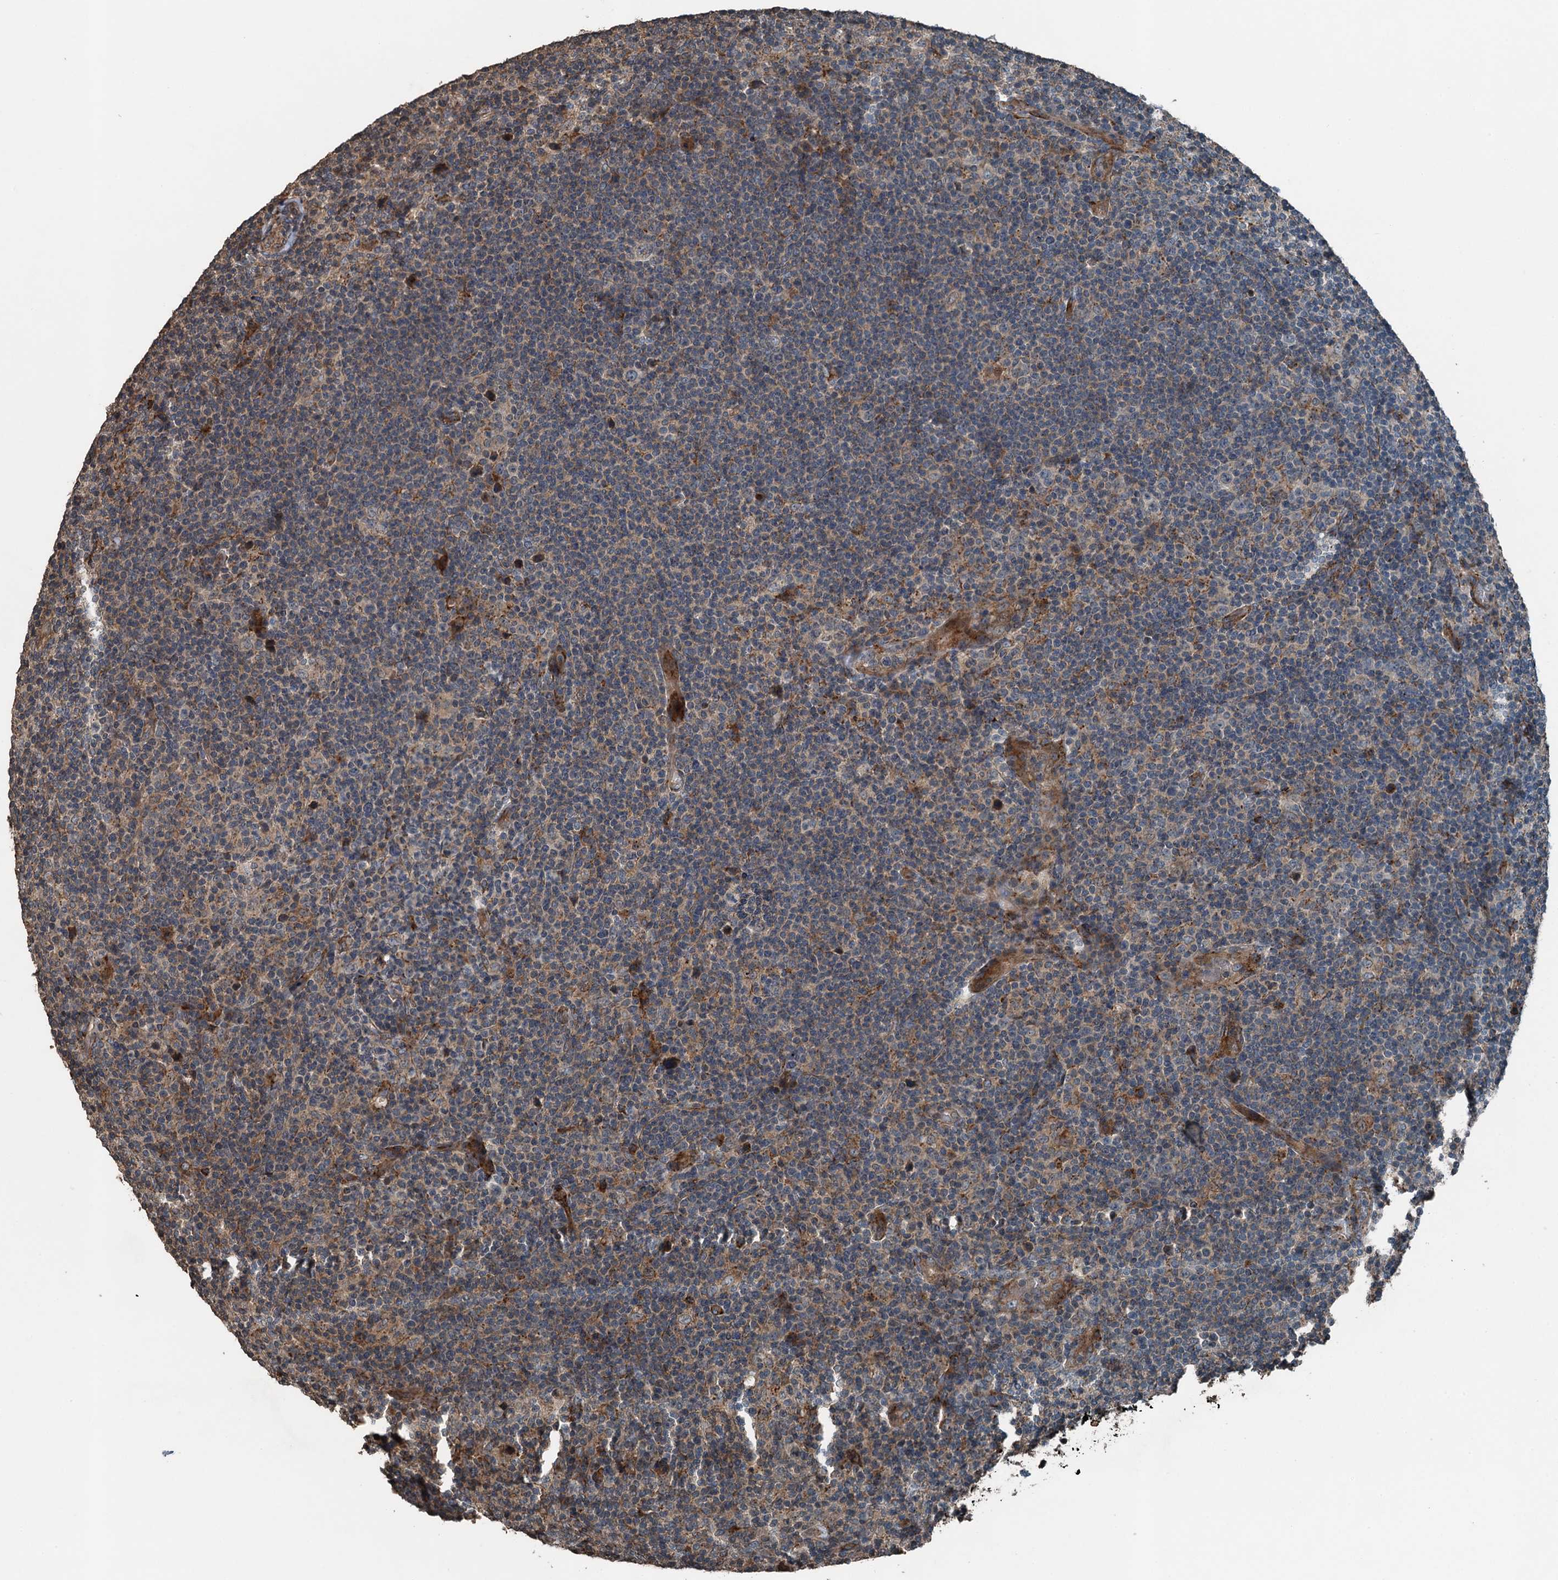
{"staining": {"intensity": "negative", "quantity": "none", "location": "none"}, "tissue": "lymphoma", "cell_type": "Tumor cells", "image_type": "cancer", "snomed": [{"axis": "morphology", "description": "Hodgkin's disease, NOS"}, {"axis": "topography", "description": "Lymph node"}], "caption": "DAB immunohistochemical staining of Hodgkin's disease shows no significant expression in tumor cells.", "gene": "TCTN1", "patient": {"sex": "female", "age": 57}}